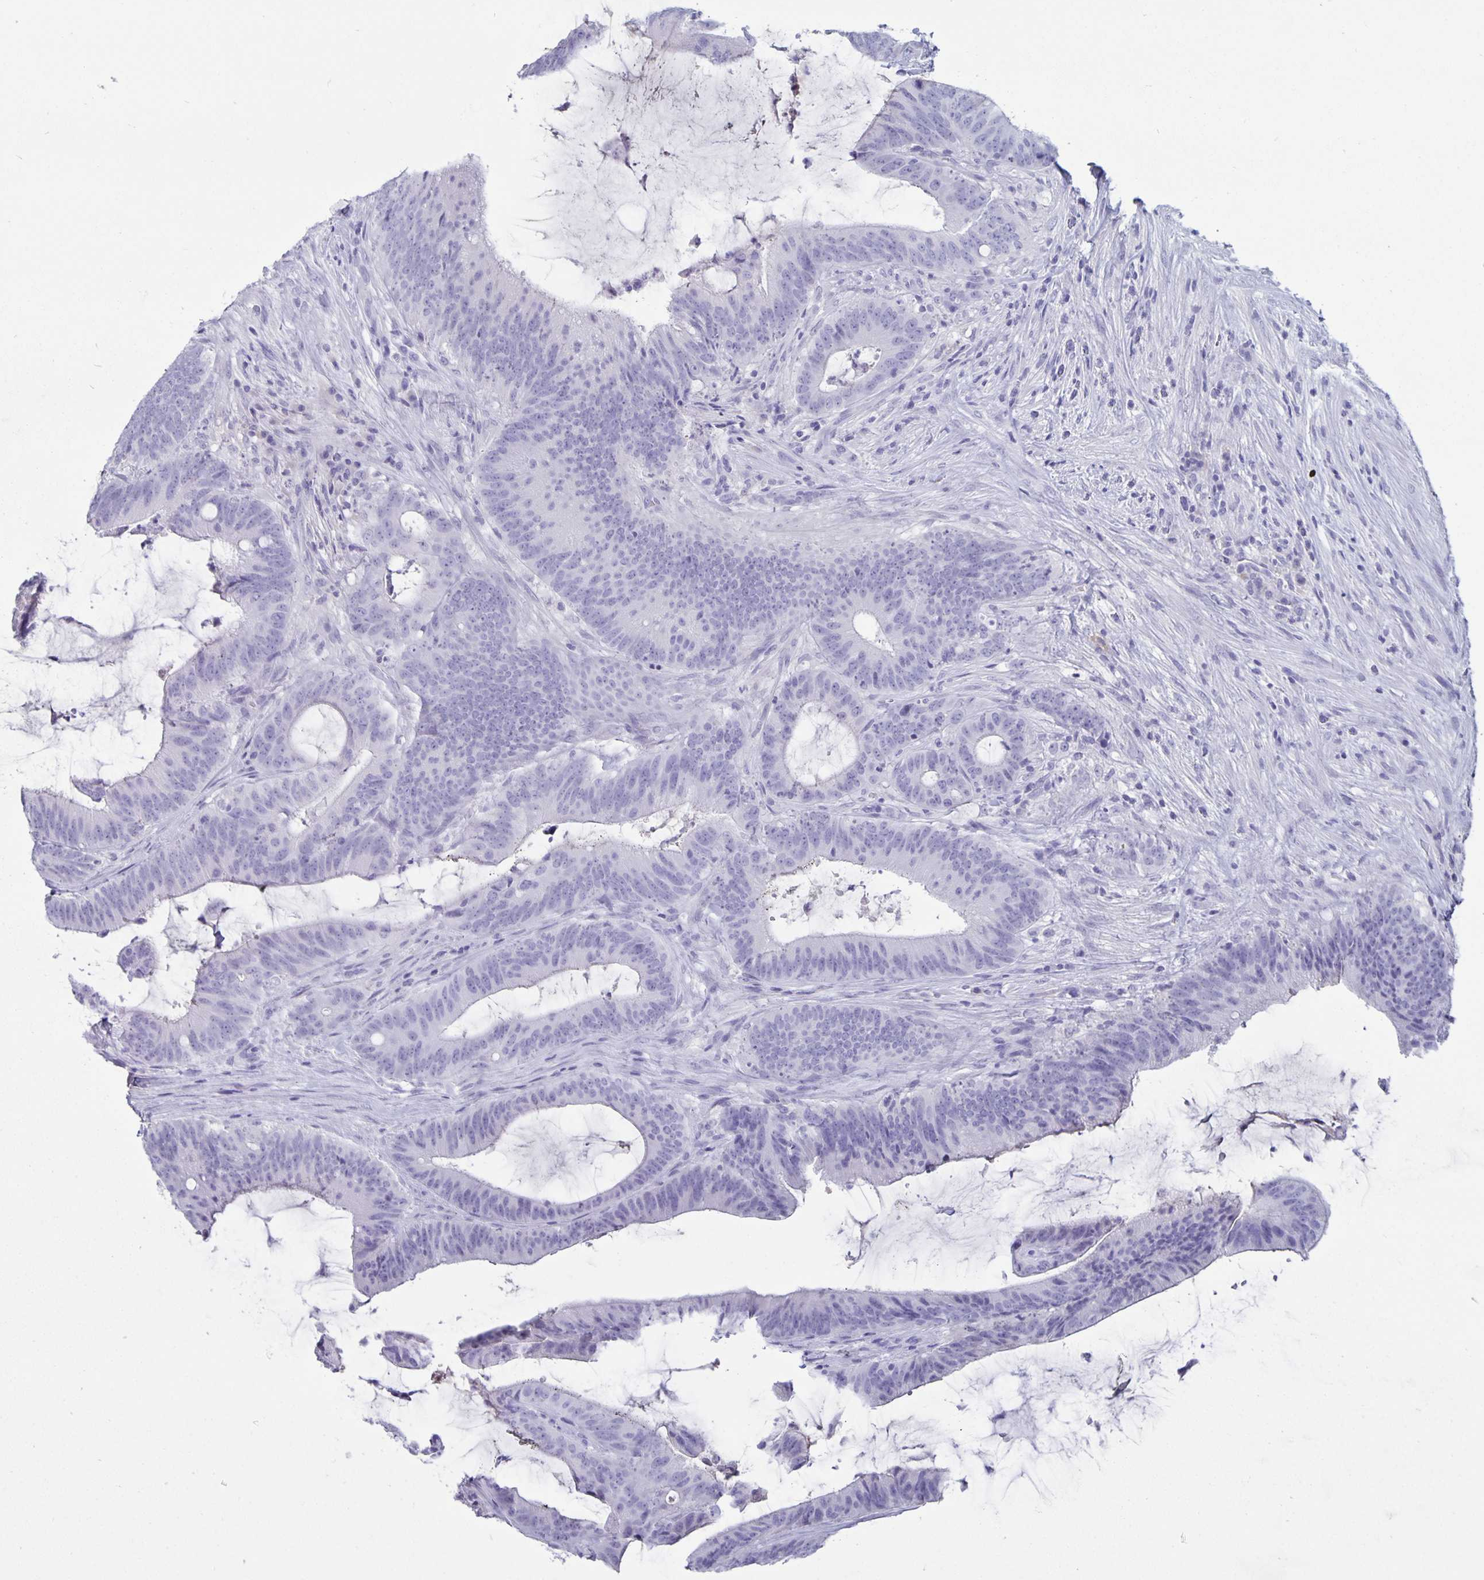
{"staining": {"intensity": "negative", "quantity": "none", "location": "none"}, "tissue": "colorectal cancer", "cell_type": "Tumor cells", "image_type": "cancer", "snomed": [{"axis": "morphology", "description": "Adenocarcinoma, NOS"}, {"axis": "topography", "description": "Colon"}], "caption": "Photomicrograph shows no significant protein staining in tumor cells of colorectal cancer.", "gene": "BPIFA3", "patient": {"sex": "female", "age": 43}}